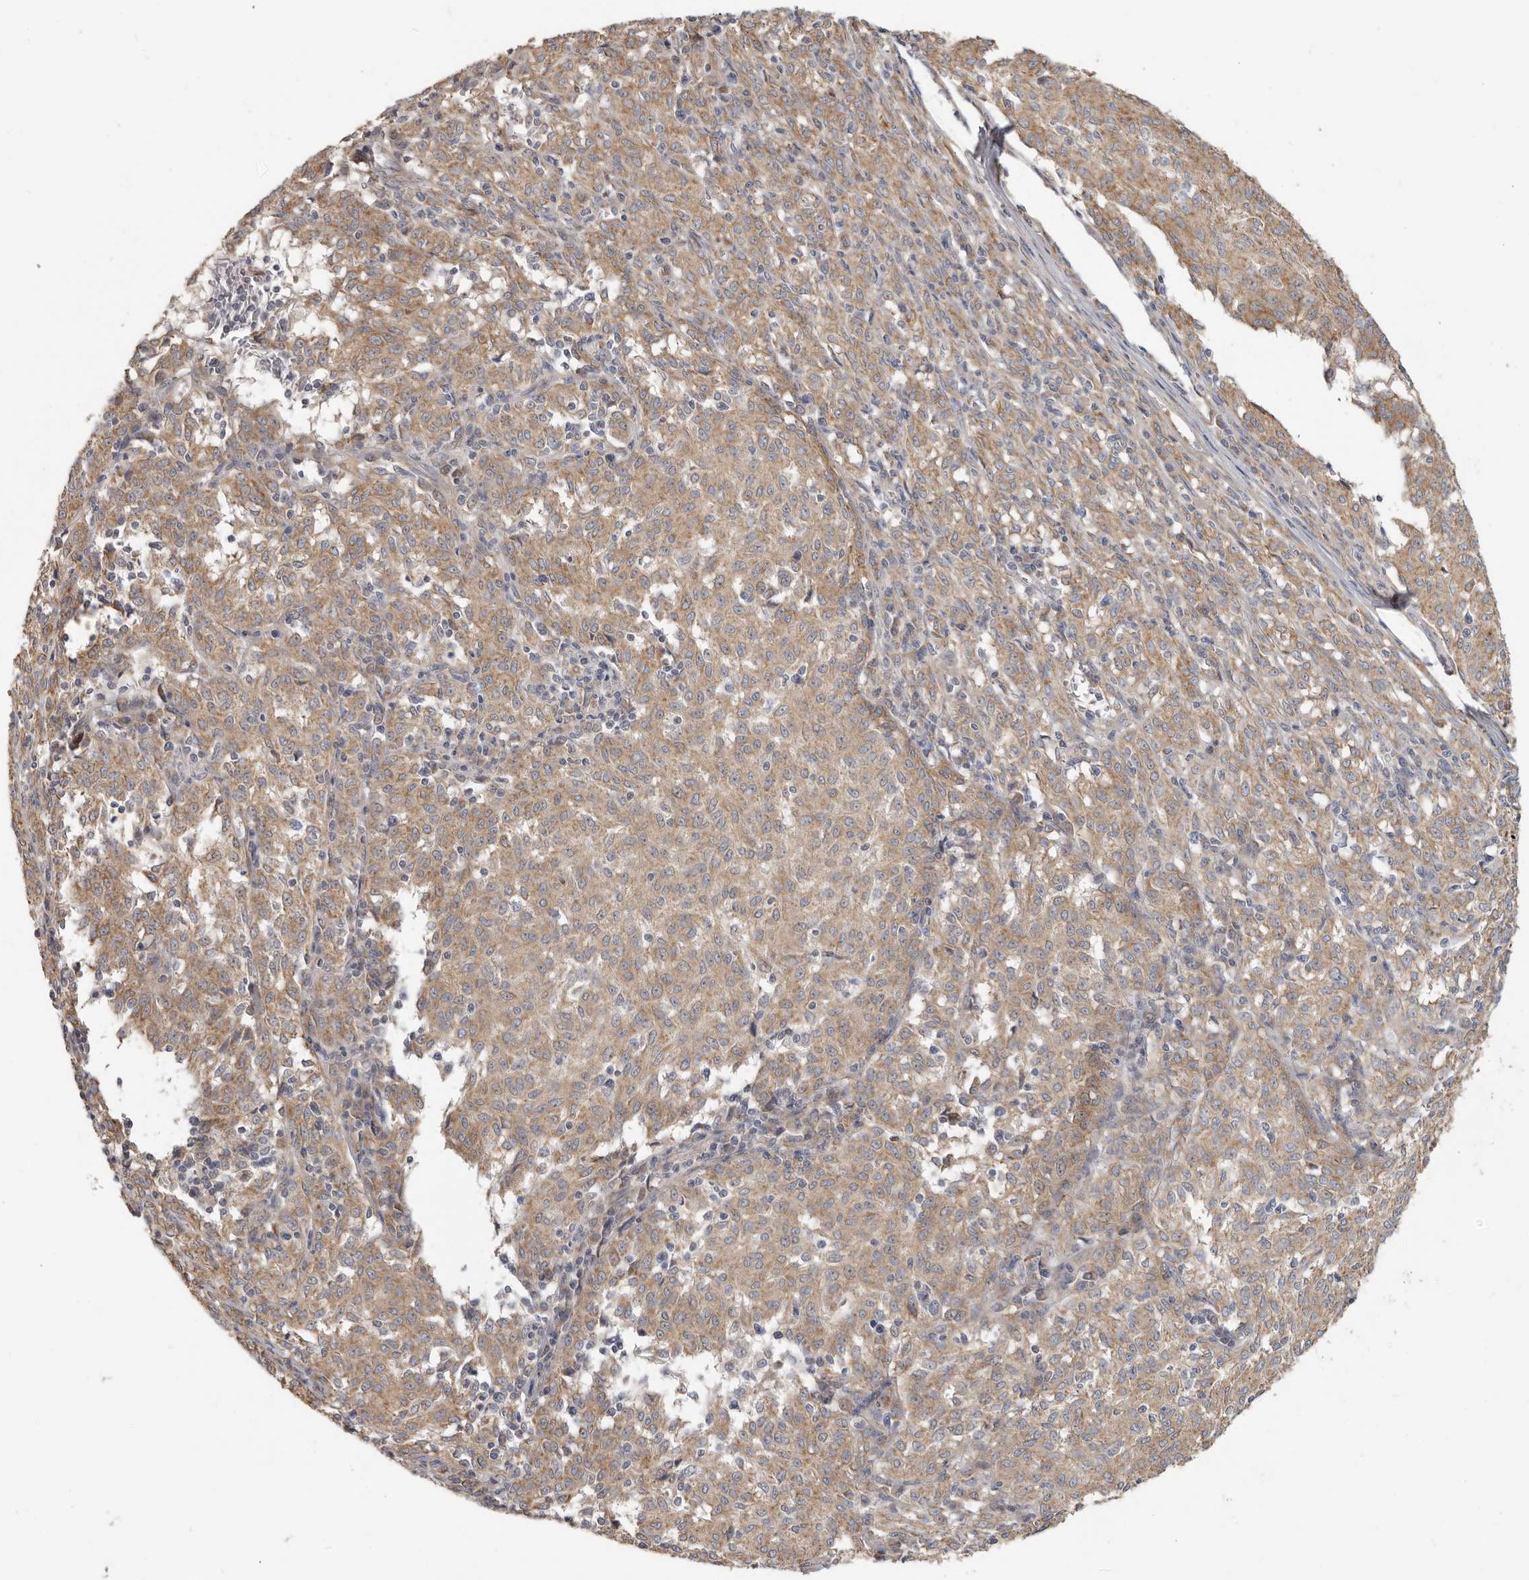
{"staining": {"intensity": "moderate", "quantity": ">75%", "location": "cytoplasmic/membranous"}, "tissue": "melanoma", "cell_type": "Tumor cells", "image_type": "cancer", "snomed": [{"axis": "morphology", "description": "Malignant melanoma, NOS"}, {"axis": "topography", "description": "Skin"}], "caption": "Melanoma stained for a protein displays moderate cytoplasmic/membranous positivity in tumor cells. (Brightfield microscopy of DAB IHC at high magnification).", "gene": "UNK", "patient": {"sex": "female", "age": 72}}